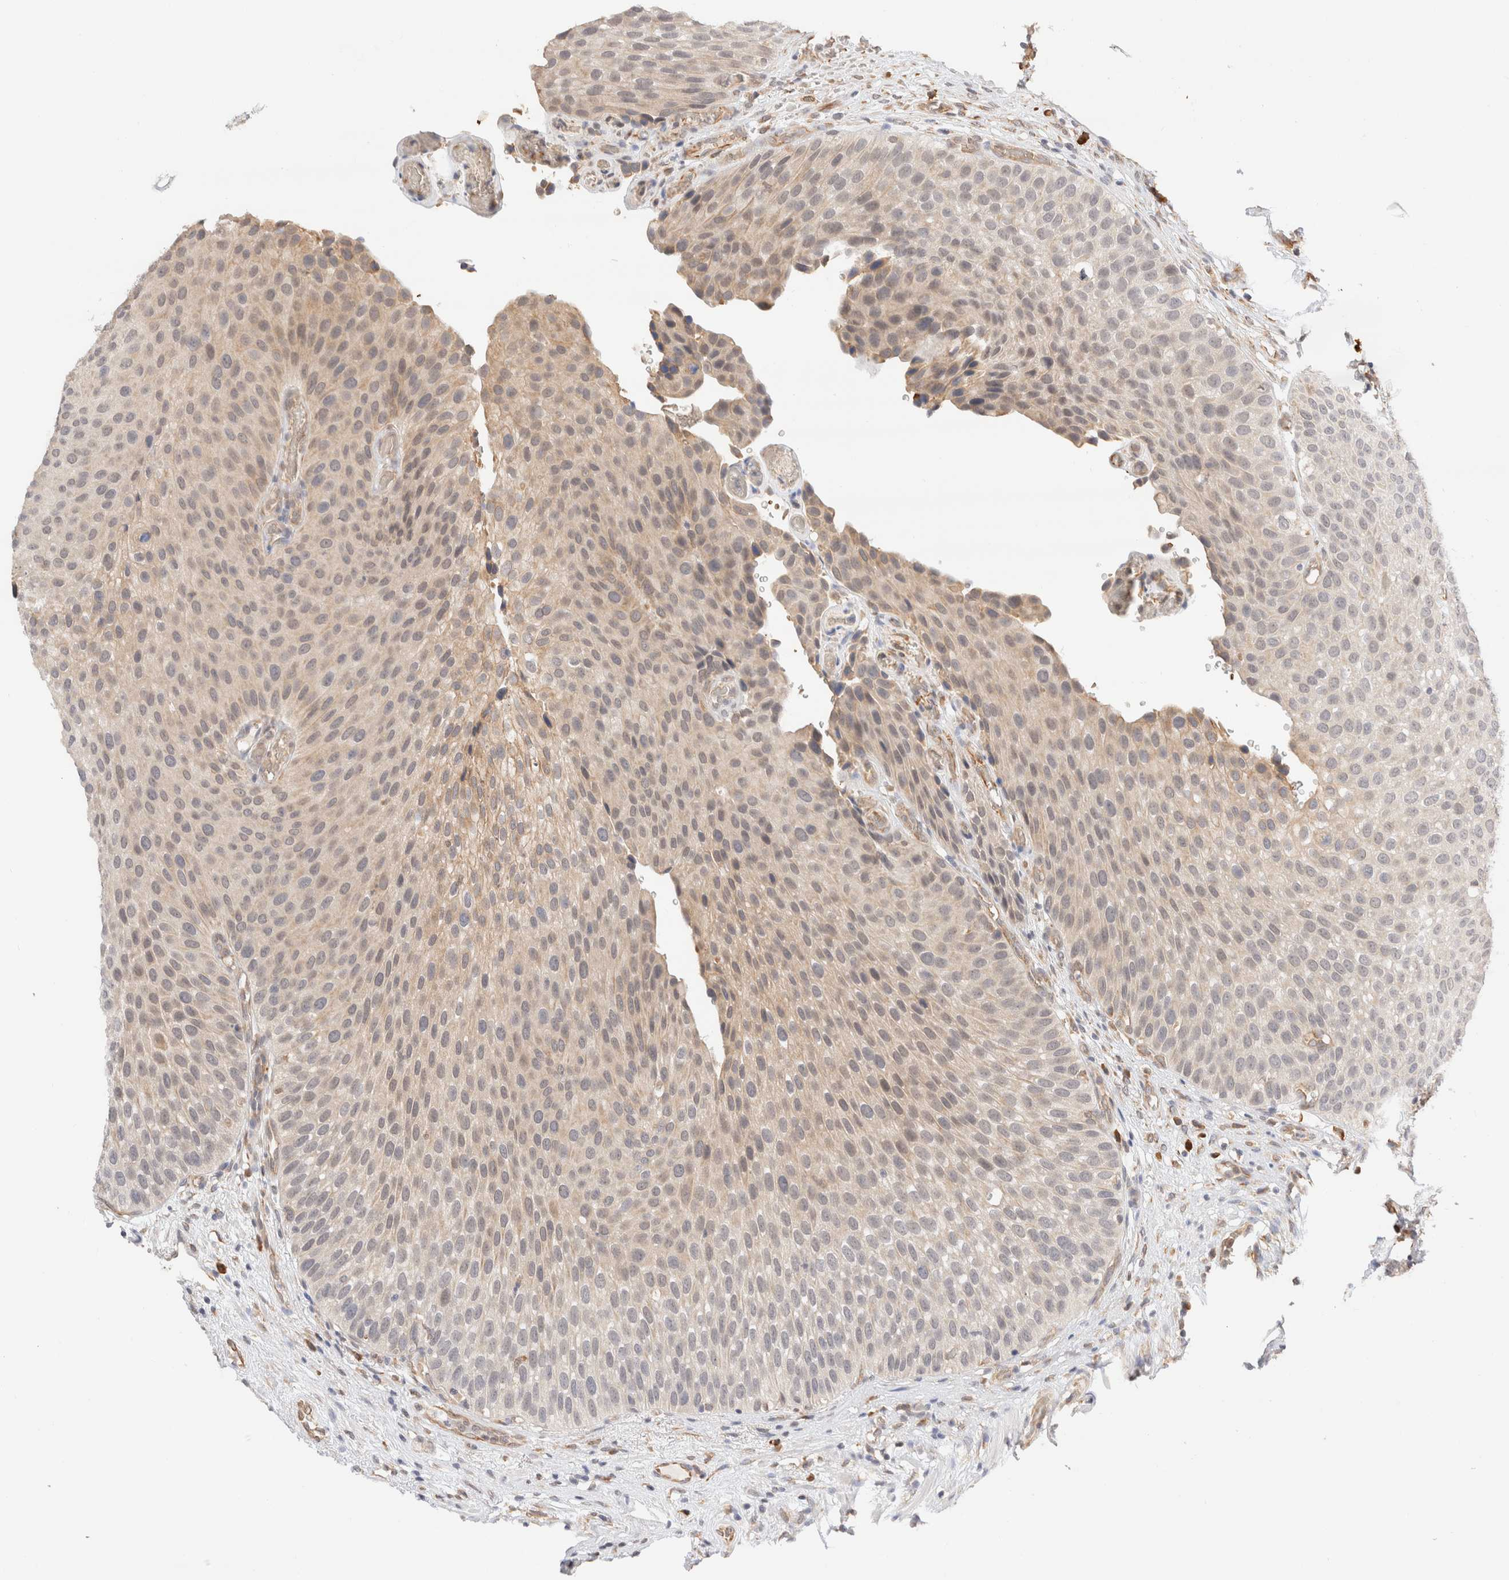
{"staining": {"intensity": "weak", "quantity": "25%-75%", "location": "cytoplasmic/membranous"}, "tissue": "urothelial cancer", "cell_type": "Tumor cells", "image_type": "cancer", "snomed": [{"axis": "morphology", "description": "Normal tissue, NOS"}, {"axis": "morphology", "description": "Urothelial carcinoma, Low grade"}, {"axis": "topography", "description": "Urinary bladder"}, {"axis": "topography", "description": "Prostate"}], "caption": "Immunohistochemical staining of urothelial carcinoma (low-grade) shows weak cytoplasmic/membranous protein expression in approximately 25%-75% of tumor cells. The staining is performed using DAB (3,3'-diaminobenzidine) brown chromogen to label protein expression. The nuclei are counter-stained blue using hematoxylin.", "gene": "SYVN1", "patient": {"sex": "male", "age": 60}}